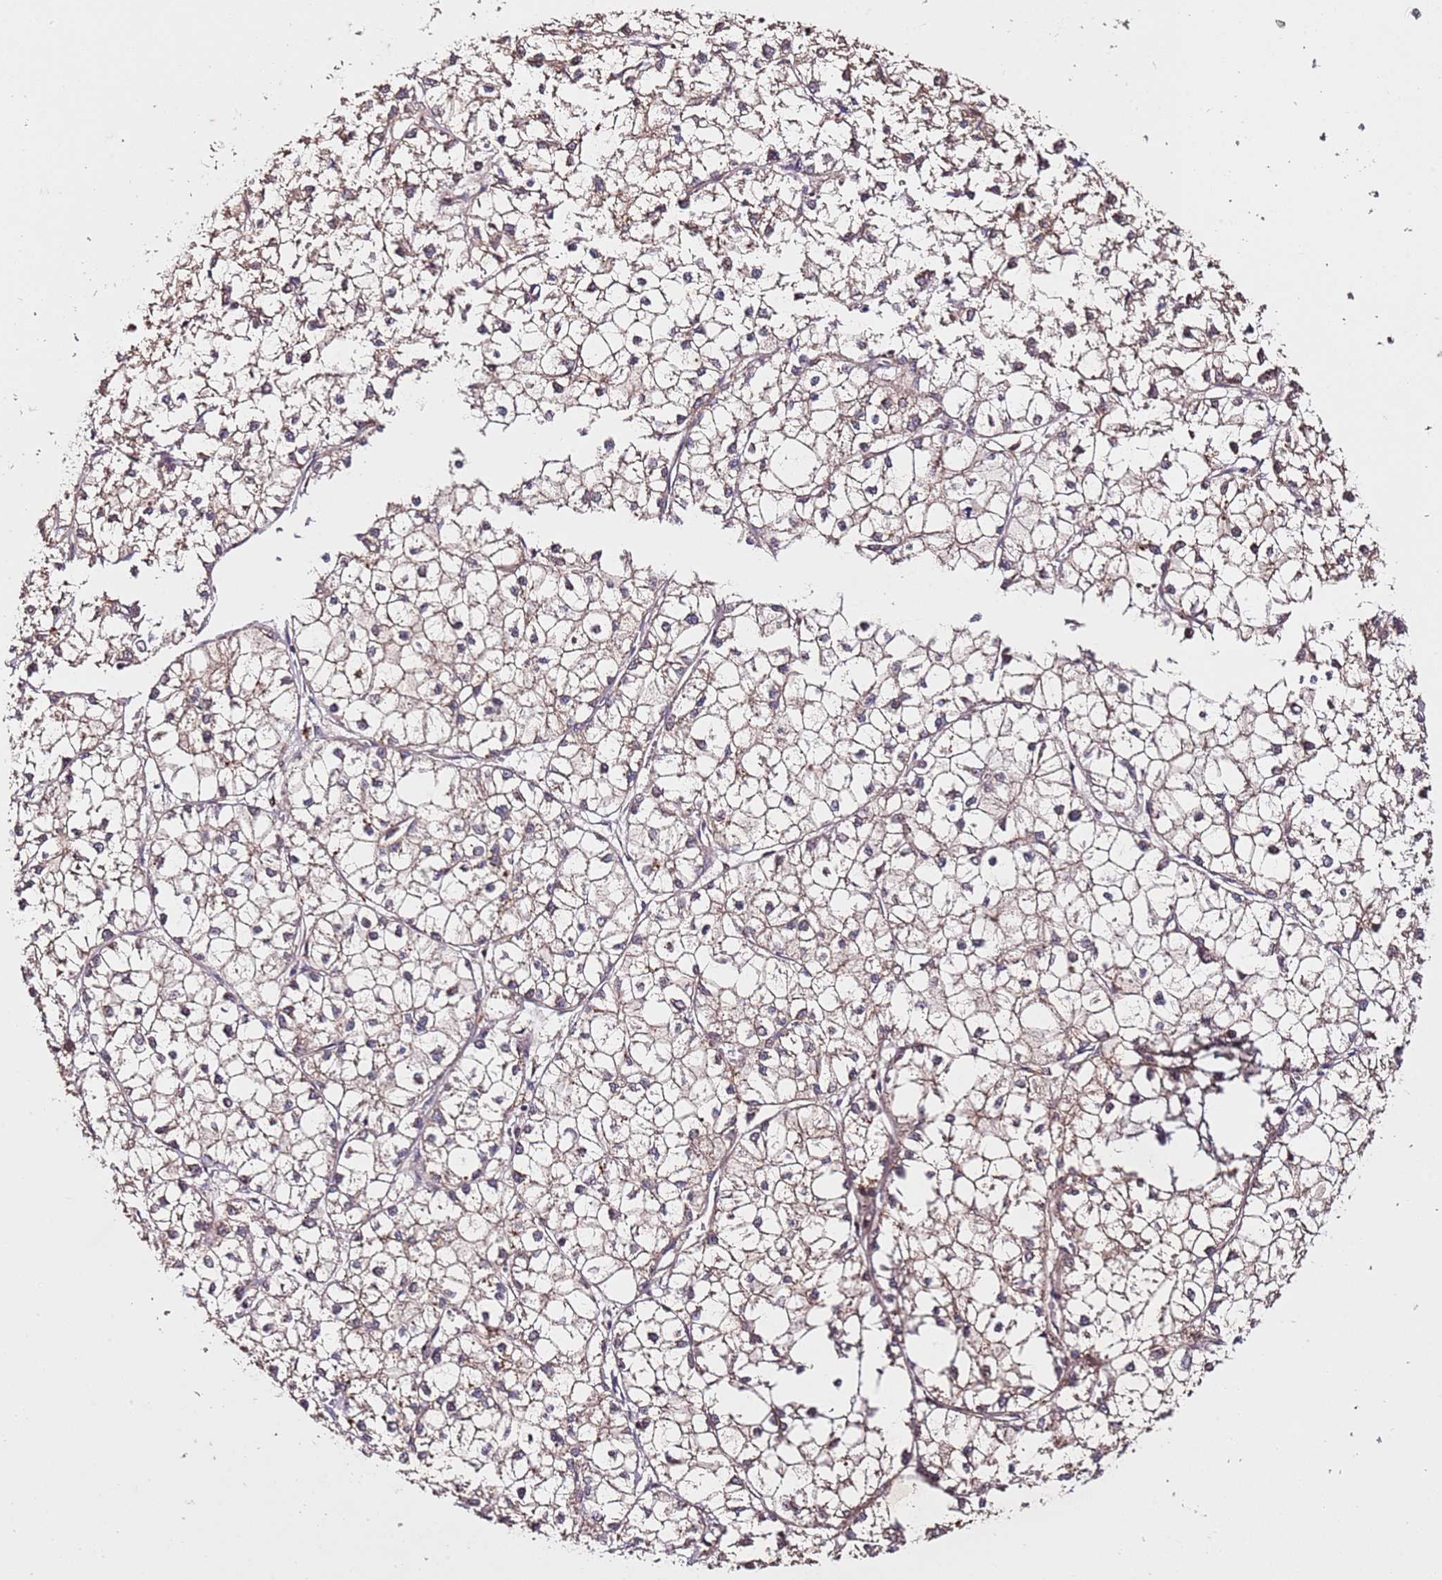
{"staining": {"intensity": "weak", "quantity": ">75%", "location": "cytoplasmic/membranous"}, "tissue": "liver cancer", "cell_type": "Tumor cells", "image_type": "cancer", "snomed": [{"axis": "morphology", "description": "Carcinoma, Hepatocellular, NOS"}, {"axis": "topography", "description": "Liver"}], "caption": "Weak cytoplasmic/membranous staining is seen in about >75% of tumor cells in liver cancer.", "gene": "DDX27", "patient": {"sex": "female", "age": 43}}